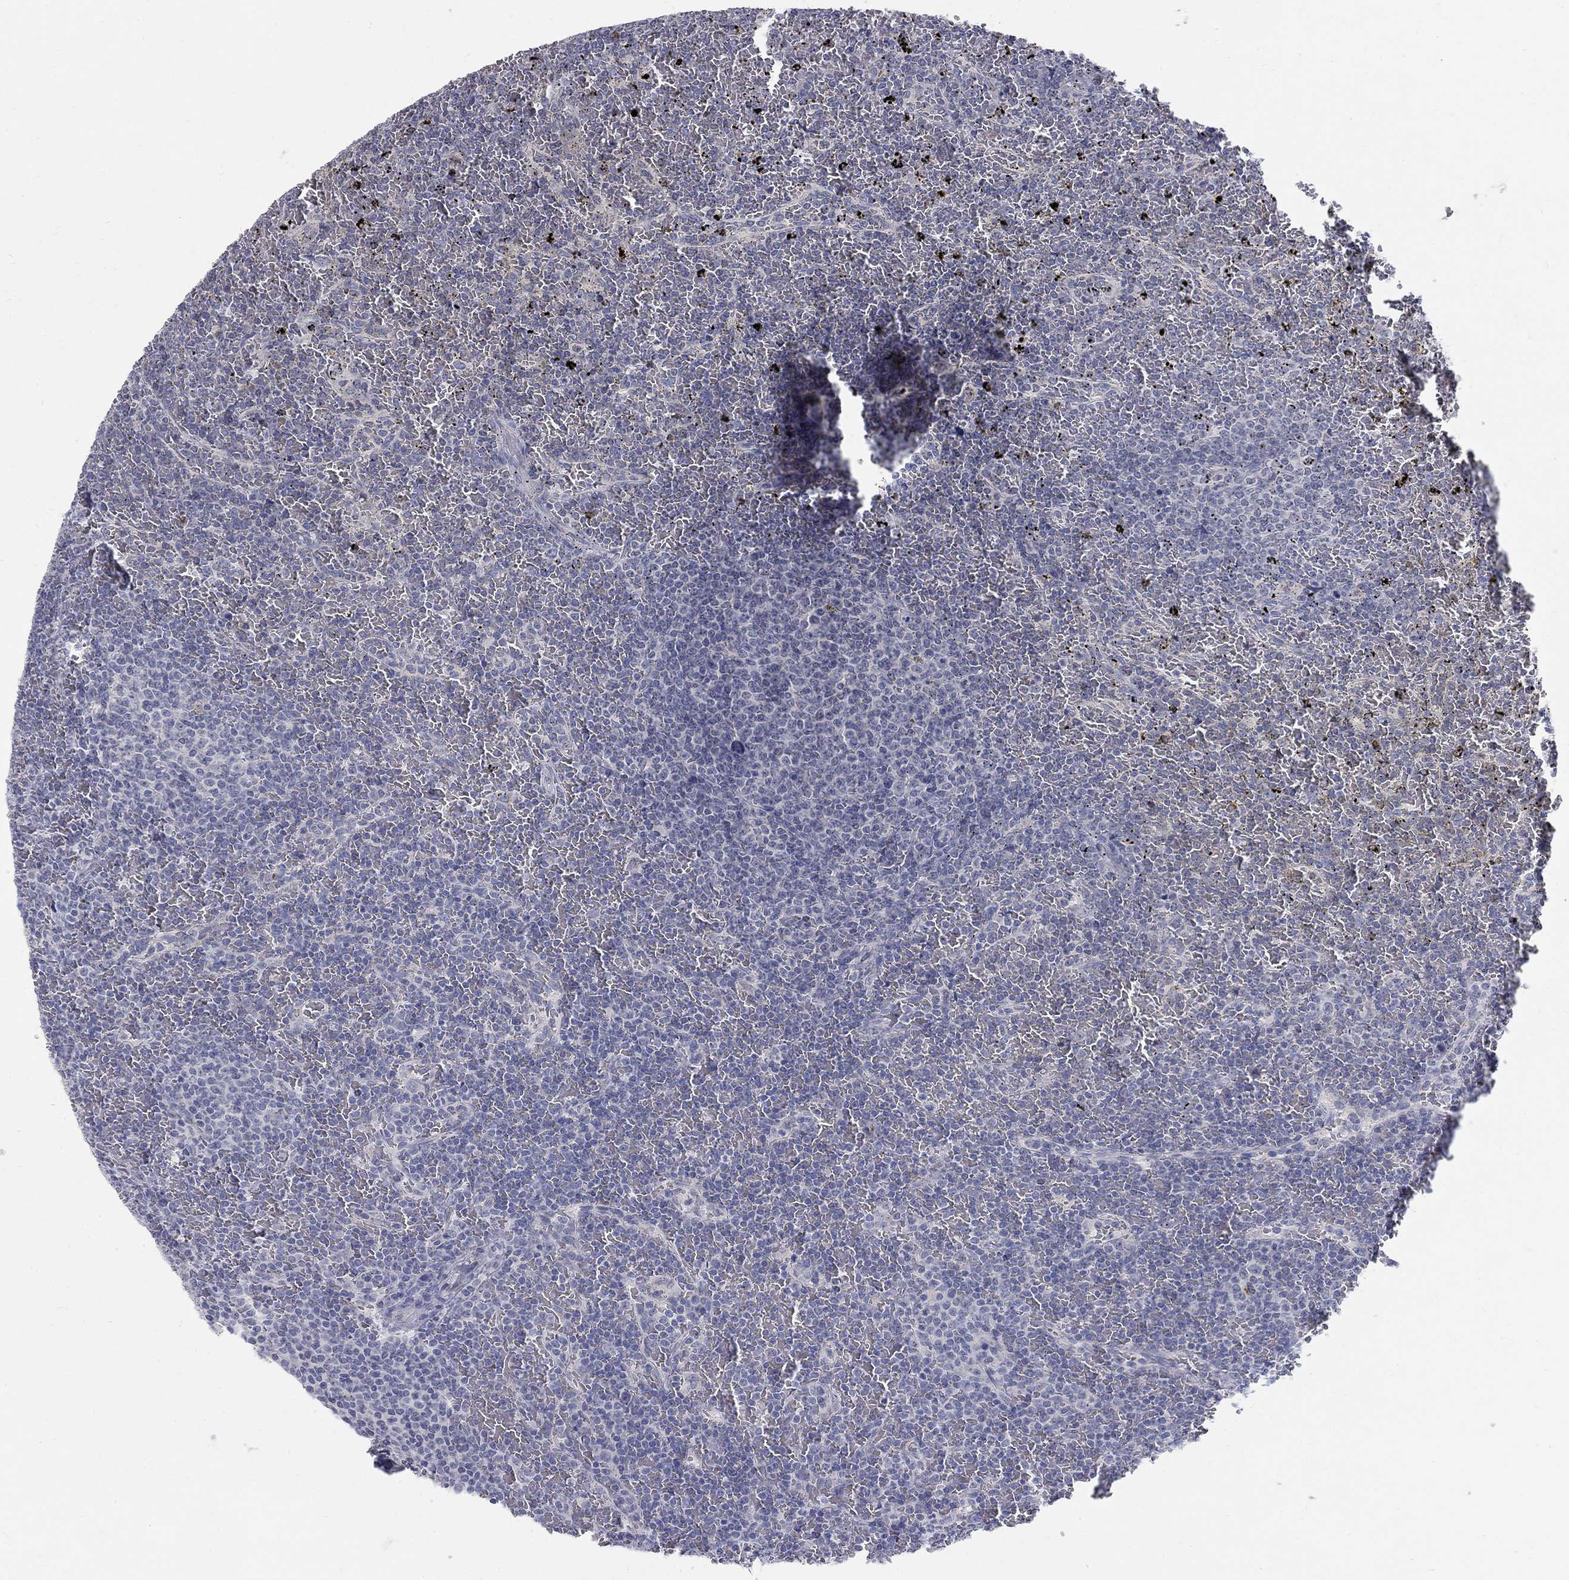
{"staining": {"intensity": "negative", "quantity": "none", "location": "none"}, "tissue": "lymphoma", "cell_type": "Tumor cells", "image_type": "cancer", "snomed": [{"axis": "morphology", "description": "Malignant lymphoma, non-Hodgkin's type, Low grade"}, {"axis": "topography", "description": "Spleen"}], "caption": "Tumor cells are negative for protein expression in human low-grade malignant lymphoma, non-Hodgkin's type.", "gene": "PANK3", "patient": {"sex": "female", "age": 77}}